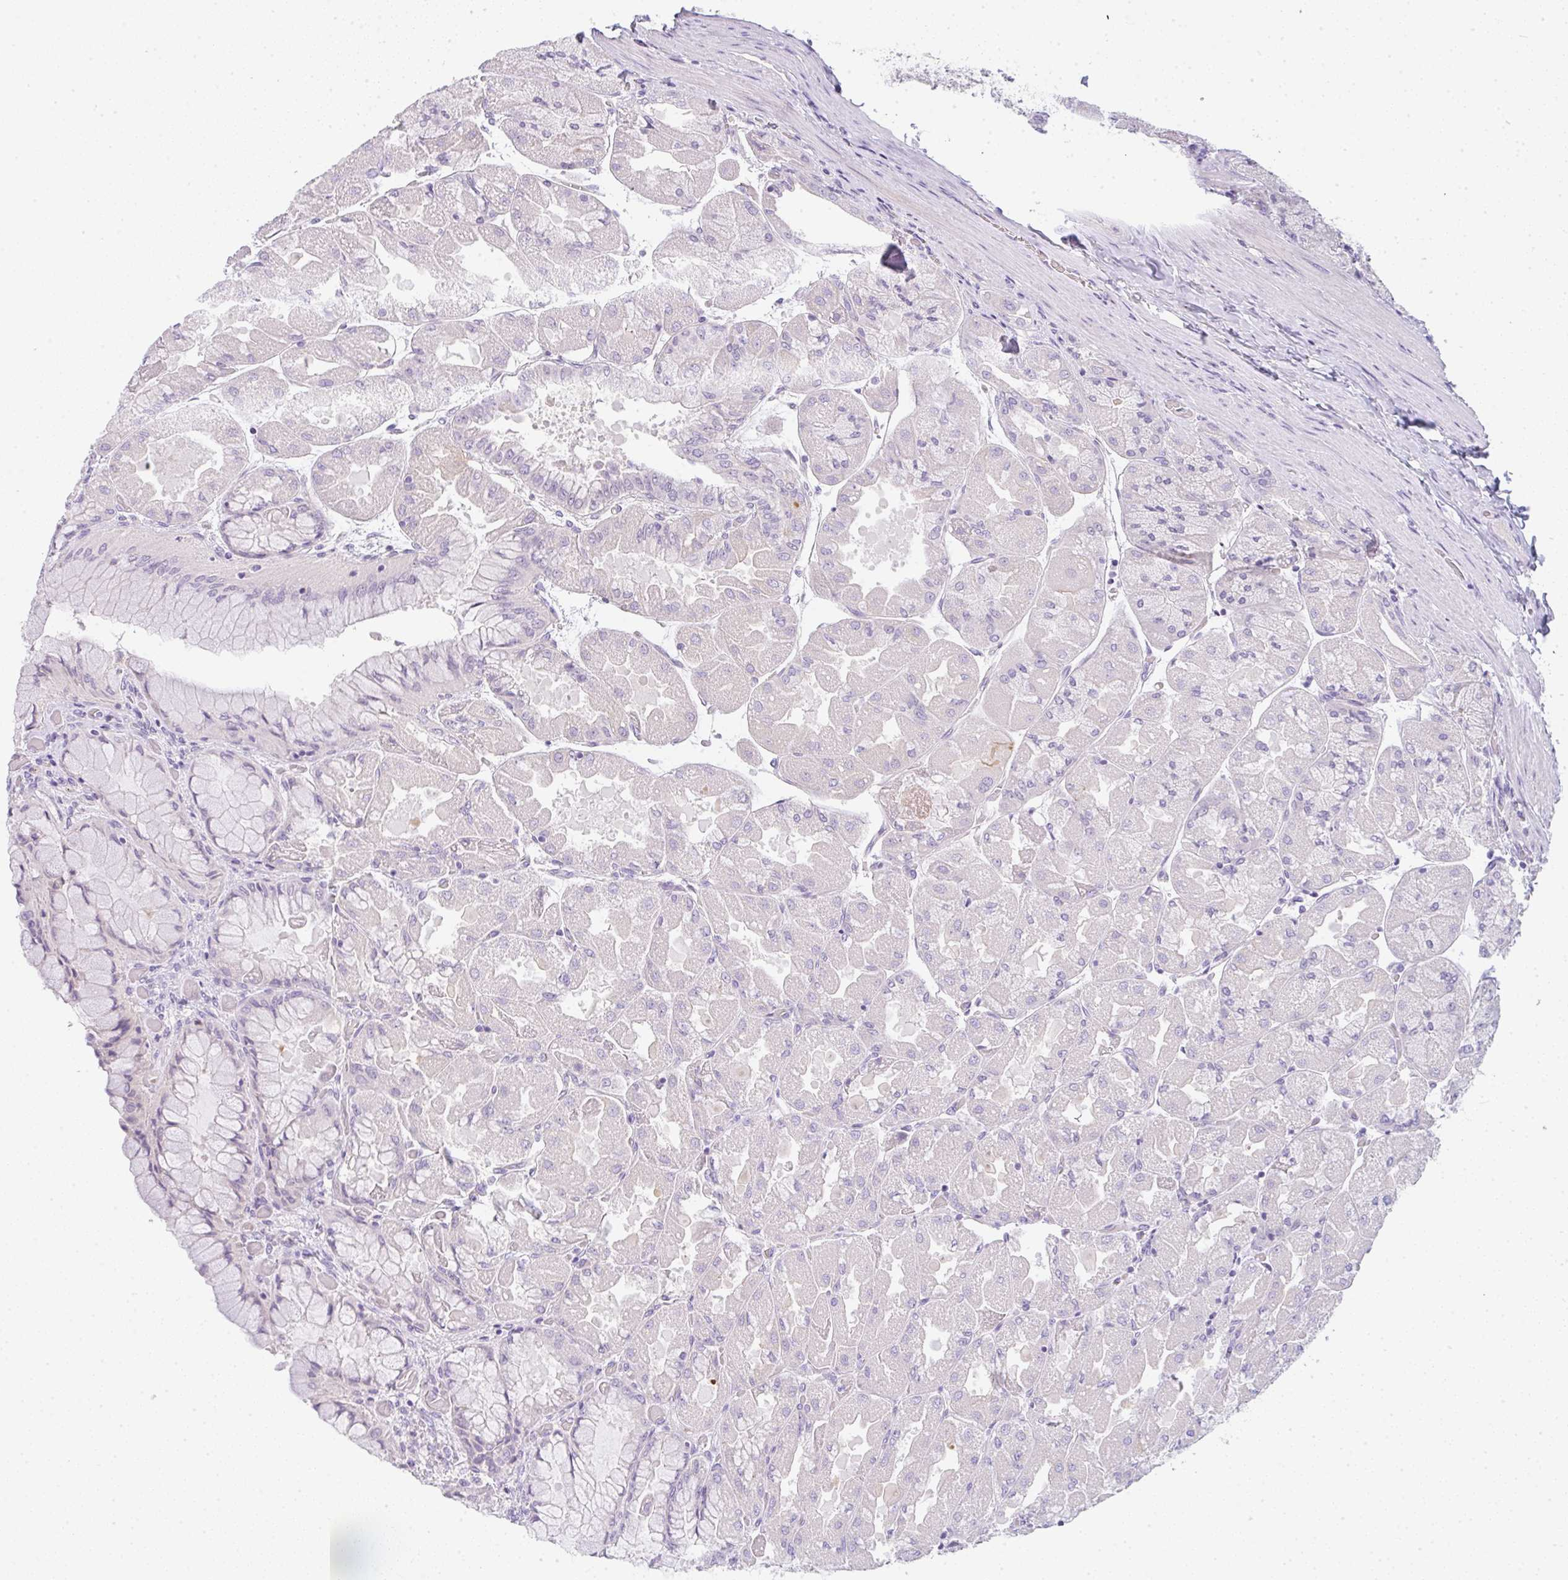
{"staining": {"intensity": "negative", "quantity": "none", "location": "none"}, "tissue": "stomach", "cell_type": "Glandular cells", "image_type": "normal", "snomed": [{"axis": "morphology", "description": "Normal tissue, NOS"}, {"axis": "topography", "description": "Stomach"}], "caption": "The immunohistochemistry (IHC) photomicrograph has no significant expression in glandular cells of stomach. (DAB immunohistochemistry (IHC) with hematoxylin counter stain).", "gene": "LPAR4", "patient": {"sex": "female", "age": 61}}